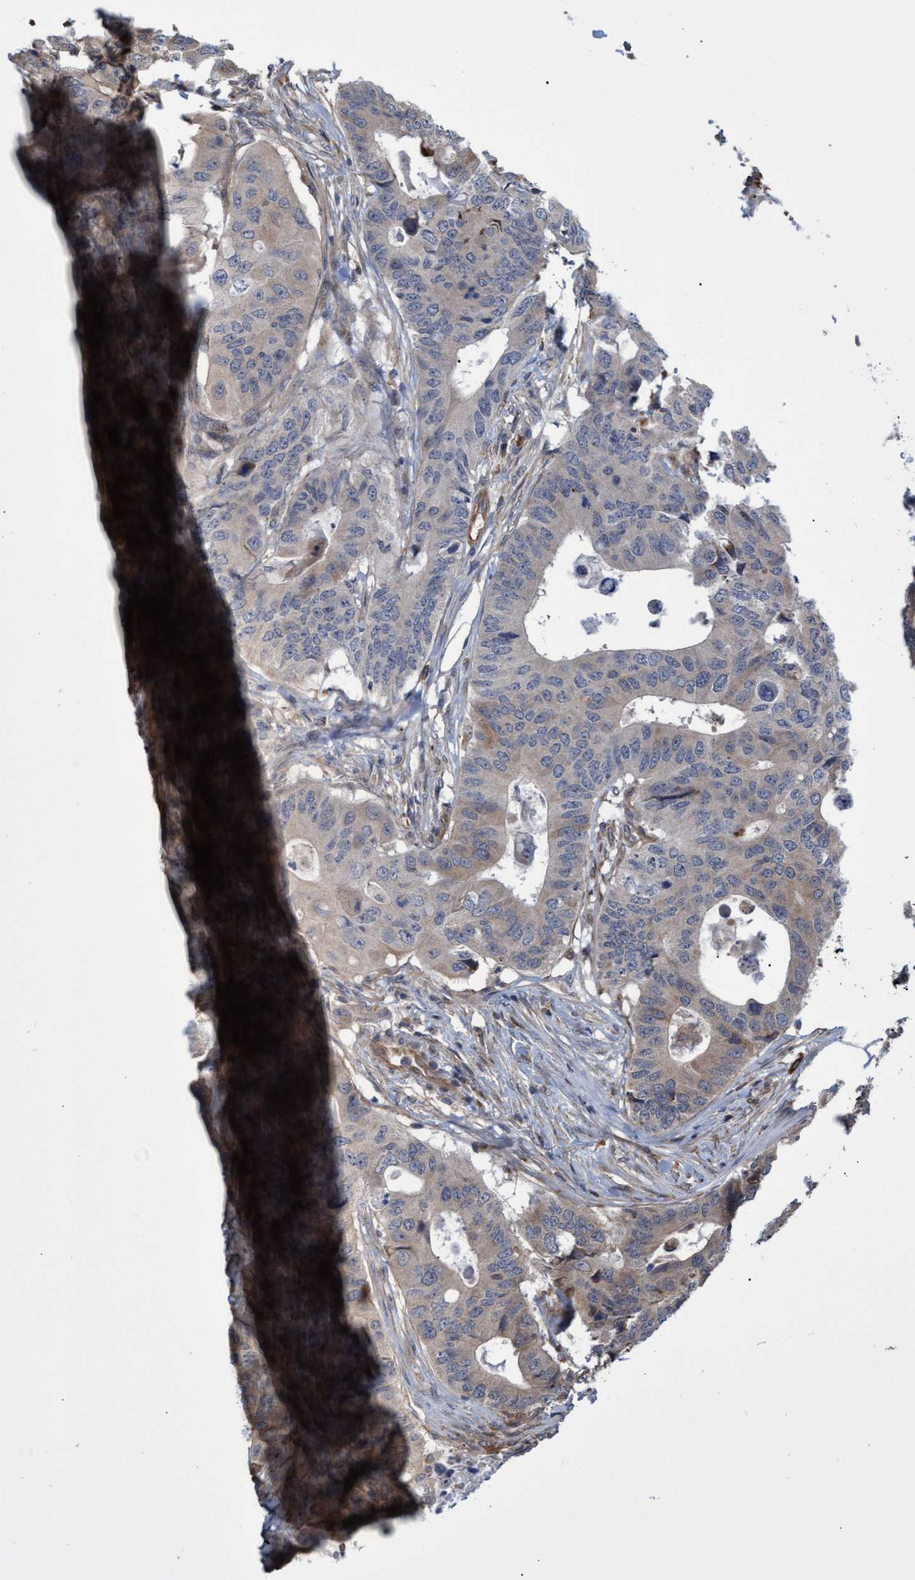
{"staining": {"intensity": "weak", "quantity": "<25%", "location": "cytoplasmic/membranous"}, "tissue": "colorectal cancer", "cell_type": "Tumor cells", "image_type": "cancer", "snomed": [{"axis": "morphology", "description": "Adenocarcinoma, NOS"}, {"axis": "topography", "description": "Colon"}], "caption": "Immunohistochemistry of colorectal cancer (adenocarcinoma) displays no expression in tumor cells. (Brightfield microscopy of DAB (3,3'-diaminobenzidine) immunohistochemistry (IHC) at high magnification).", "gene": "TNFRSF10B", "patient": {"sex": "male", "age": 71}}